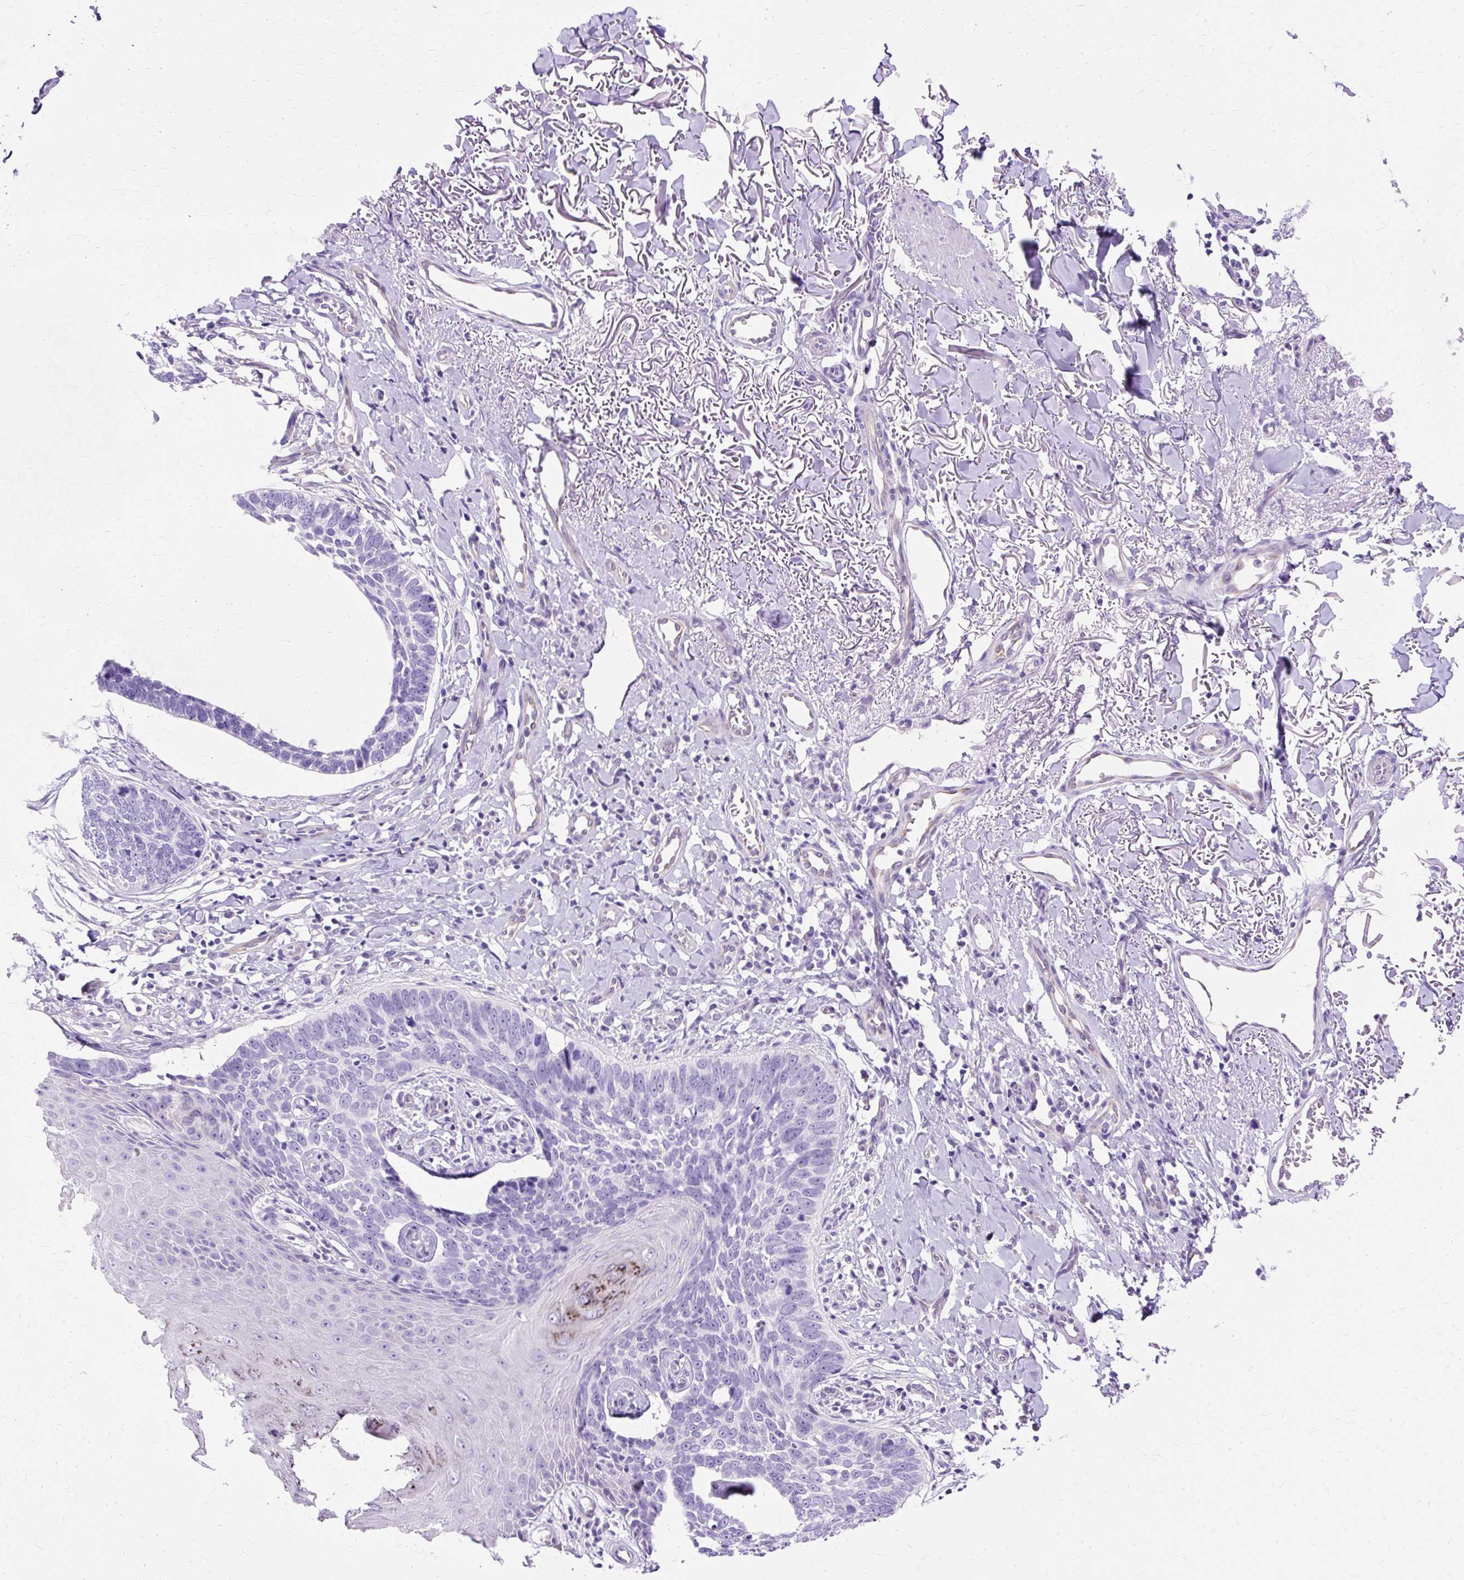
{"staining": {"intensity": "negative", "quantity": "none", "location": "none"}, "tissue": "skin cancer", "cell_type": "Tumor cells", "image_type": "cancer", "snomed": [{"axis": "morphology", "description": "Normal tissue, NOS"}, {"axis": "morphology", "description": "Basal cell carcinoma"}, {"axis": "topography", "description": "Skin"}], "caption": "Tumor cells show no significant staining in skin cancer (basal cell carcinoma). (DAB immunohistochemistry (IHC) visualized using brightfield microscopy, high magnification).", "gene": "MYO6", "patient": {"sex": "male", "age": 77}}